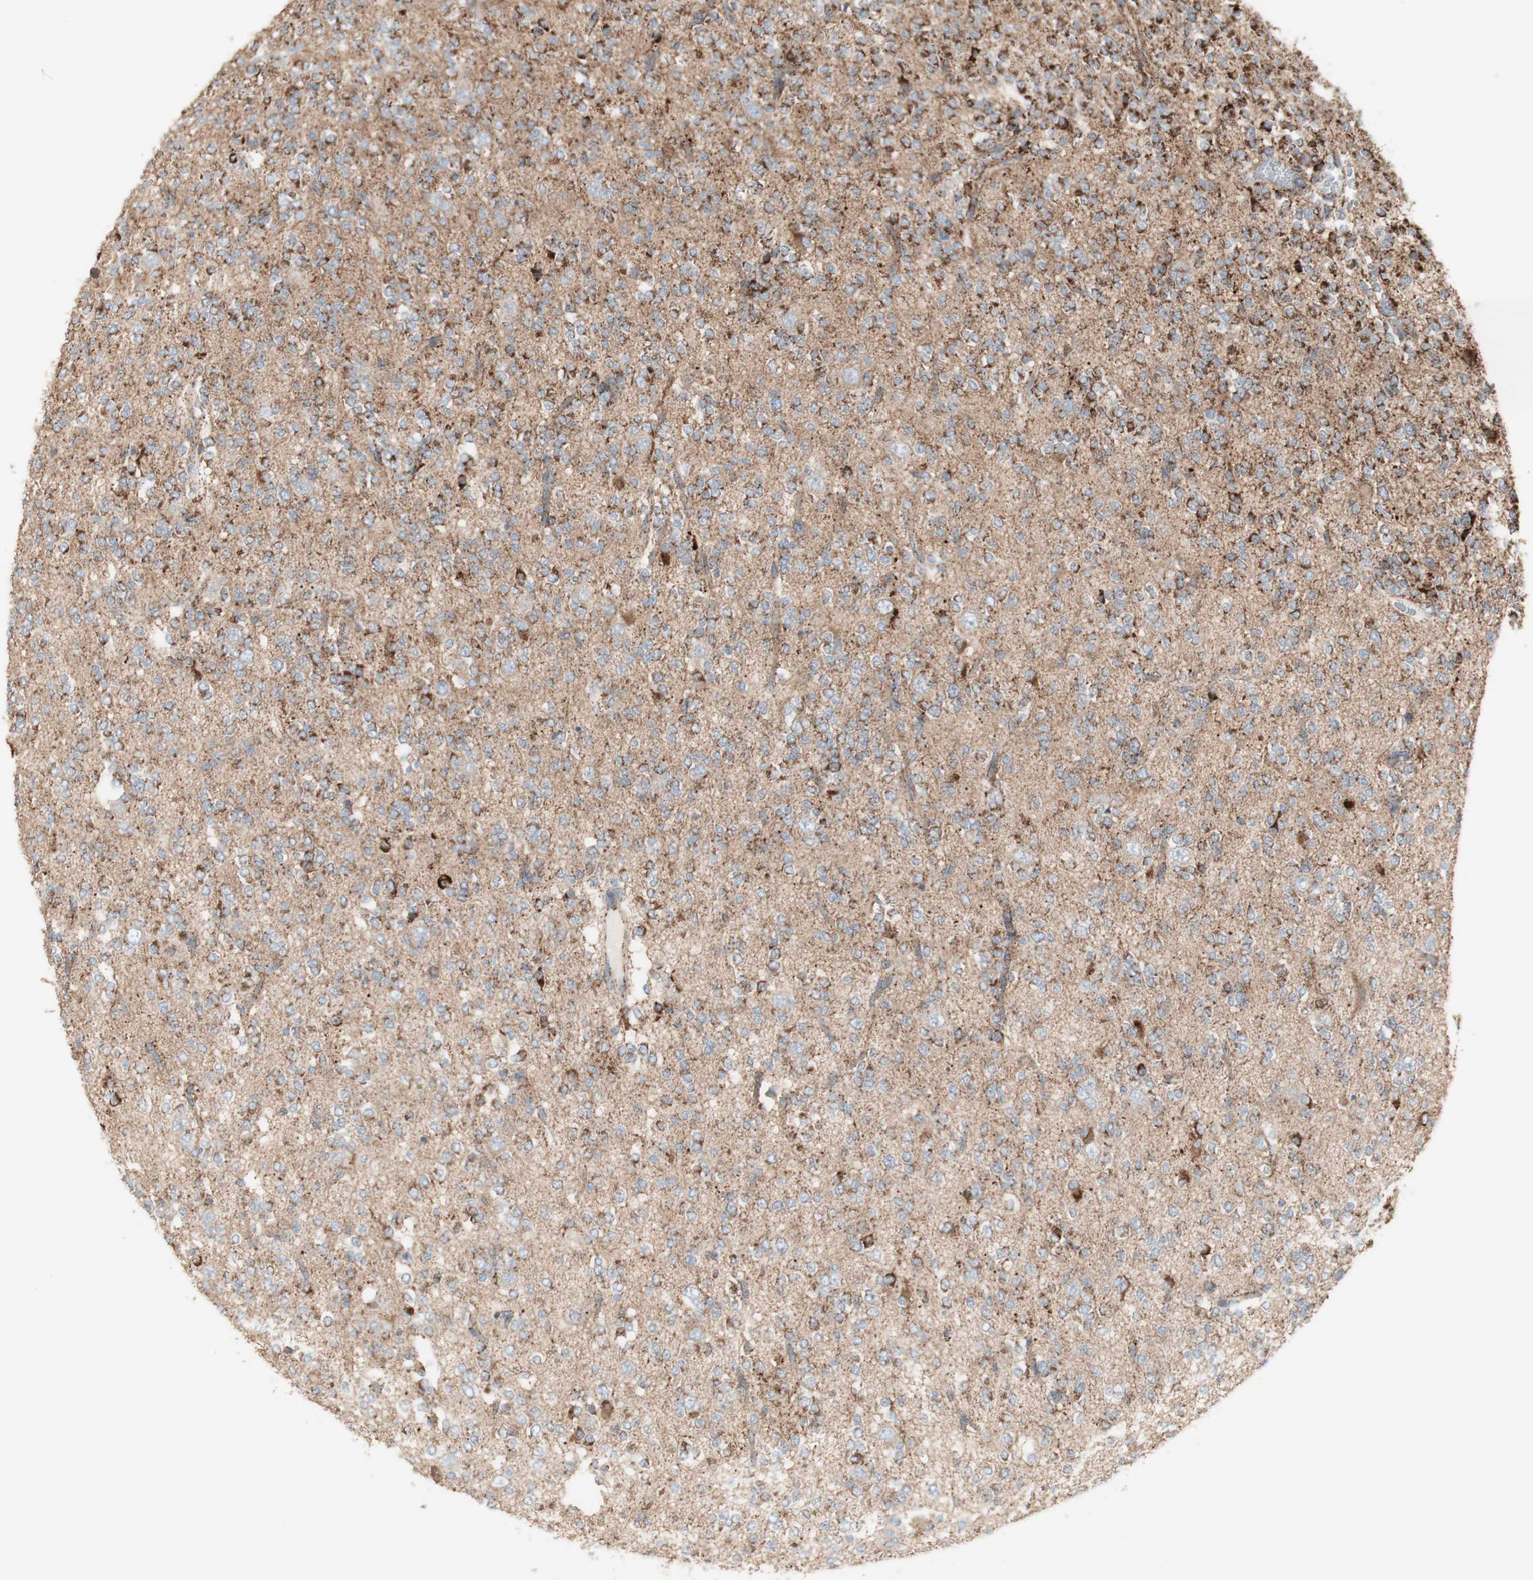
{"staining": {"intensity": "weak", "quantity": "<25%", "location": "cytoplasmic/membranous"}, "tissue": "glioma", "cell_type": "Tumor cells", "image_type": "cancer", "snomed": [{"axis": "morphology", "description": "Glioma, malignant, Low grade"}, {"axis": "topography", "description": "Brain"}], "caption": "Immunohistochemistry (IHC) of glioma demonstrates no positivity in tumor cells.", "gene": "C3orf52", "patient": {"sex": "male", "age": 38}}